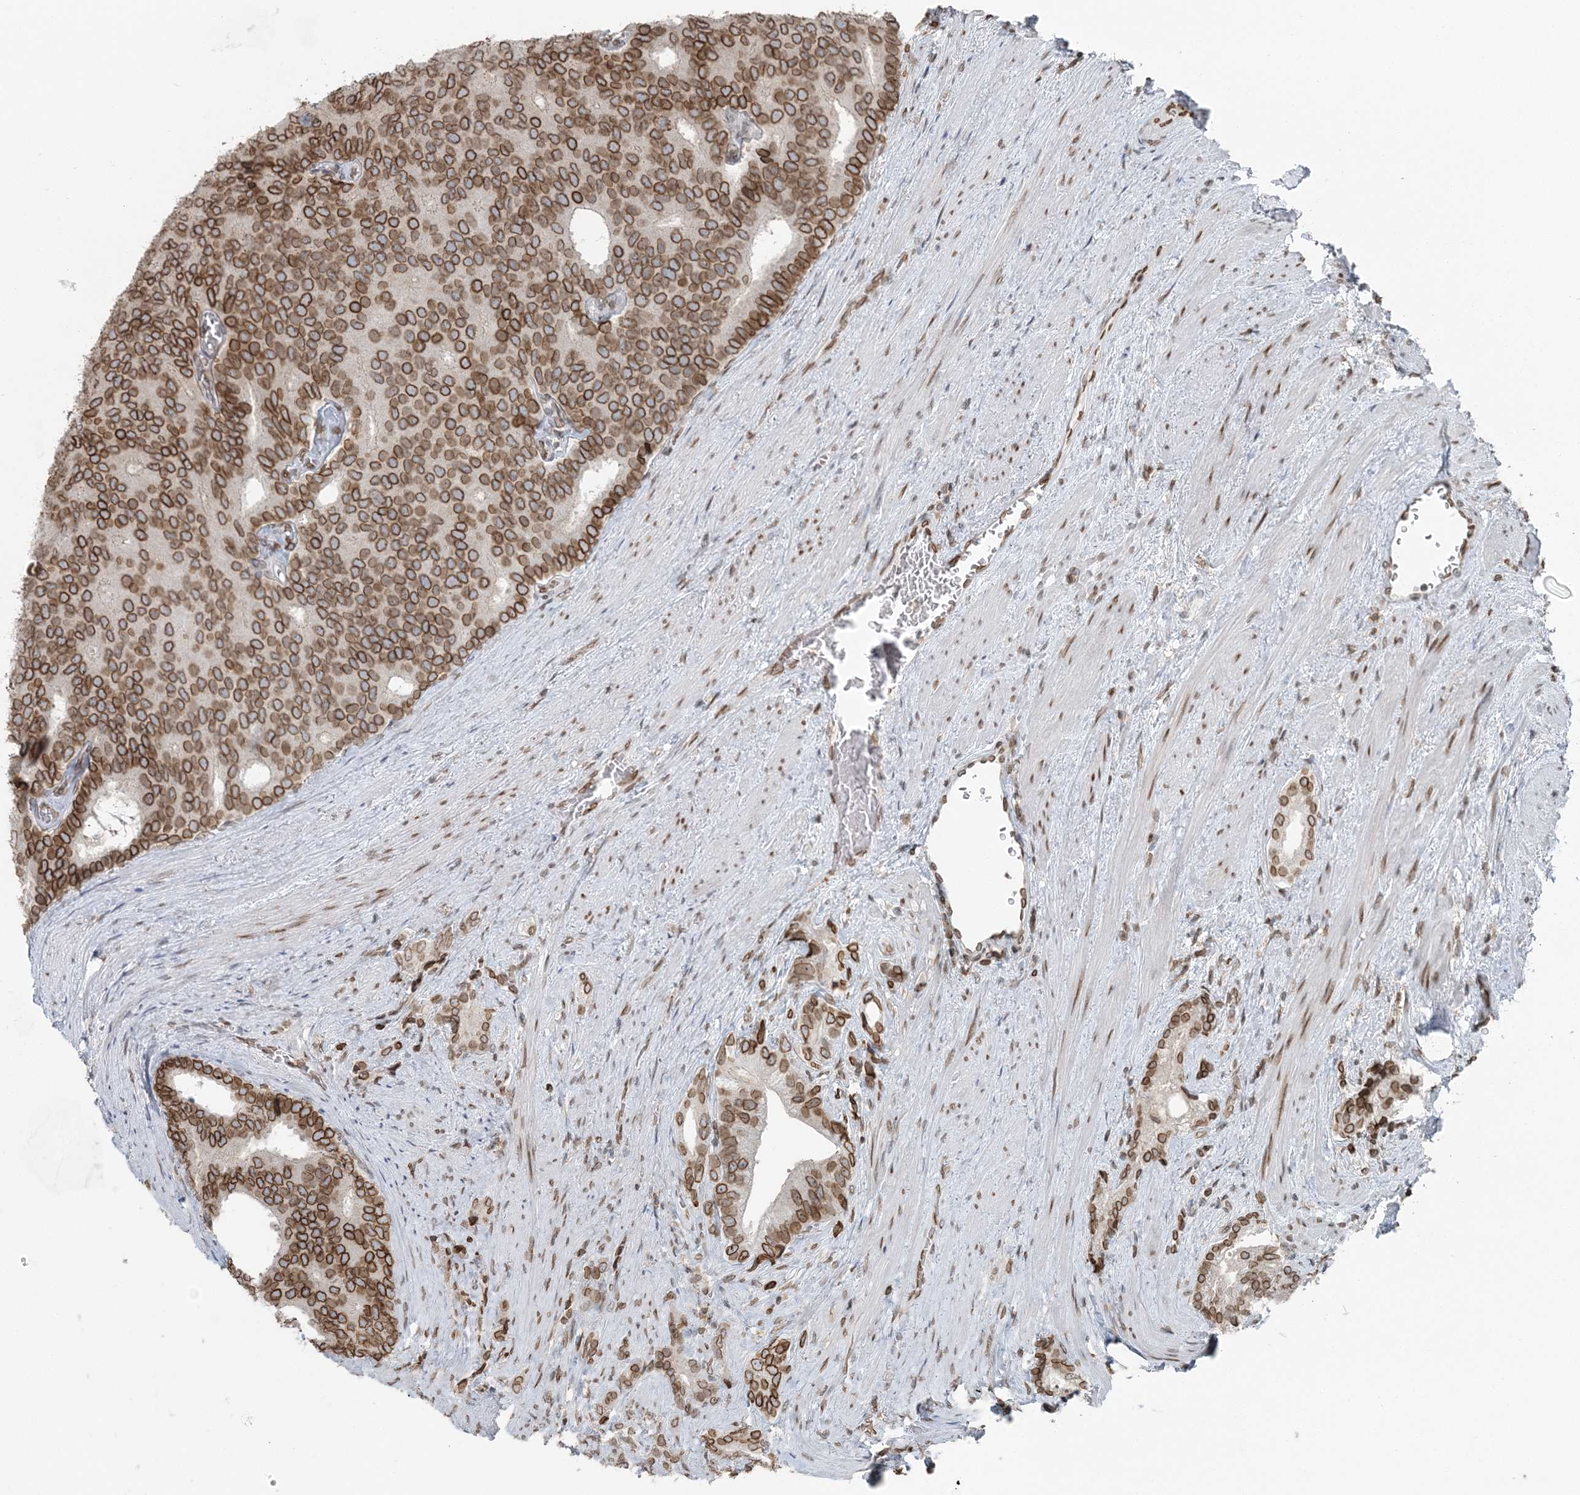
{"staining": {"intensity": "moderate", "quantity": ">75%", "location": "cytoplasmic/membranous,nuclear"}, "tissue": "prostate cancer", "cell_type": "Tumor cells", "image_type": "cancer", "snomed": [{"axis": "morphology", "description": "Adenocarcinoma, Low grade"}, {"axis": "topography", "description": "Prostate"}], "caption": "A photomicrograph of low-grade adenocarcinoma (prostate) stained for a protein demonstrates moderate cytoplasmic/membranous and nuclear brown staining in tumor cells.", "gene": "GJD4", "patient": {"sex": "male", "age": 71}}